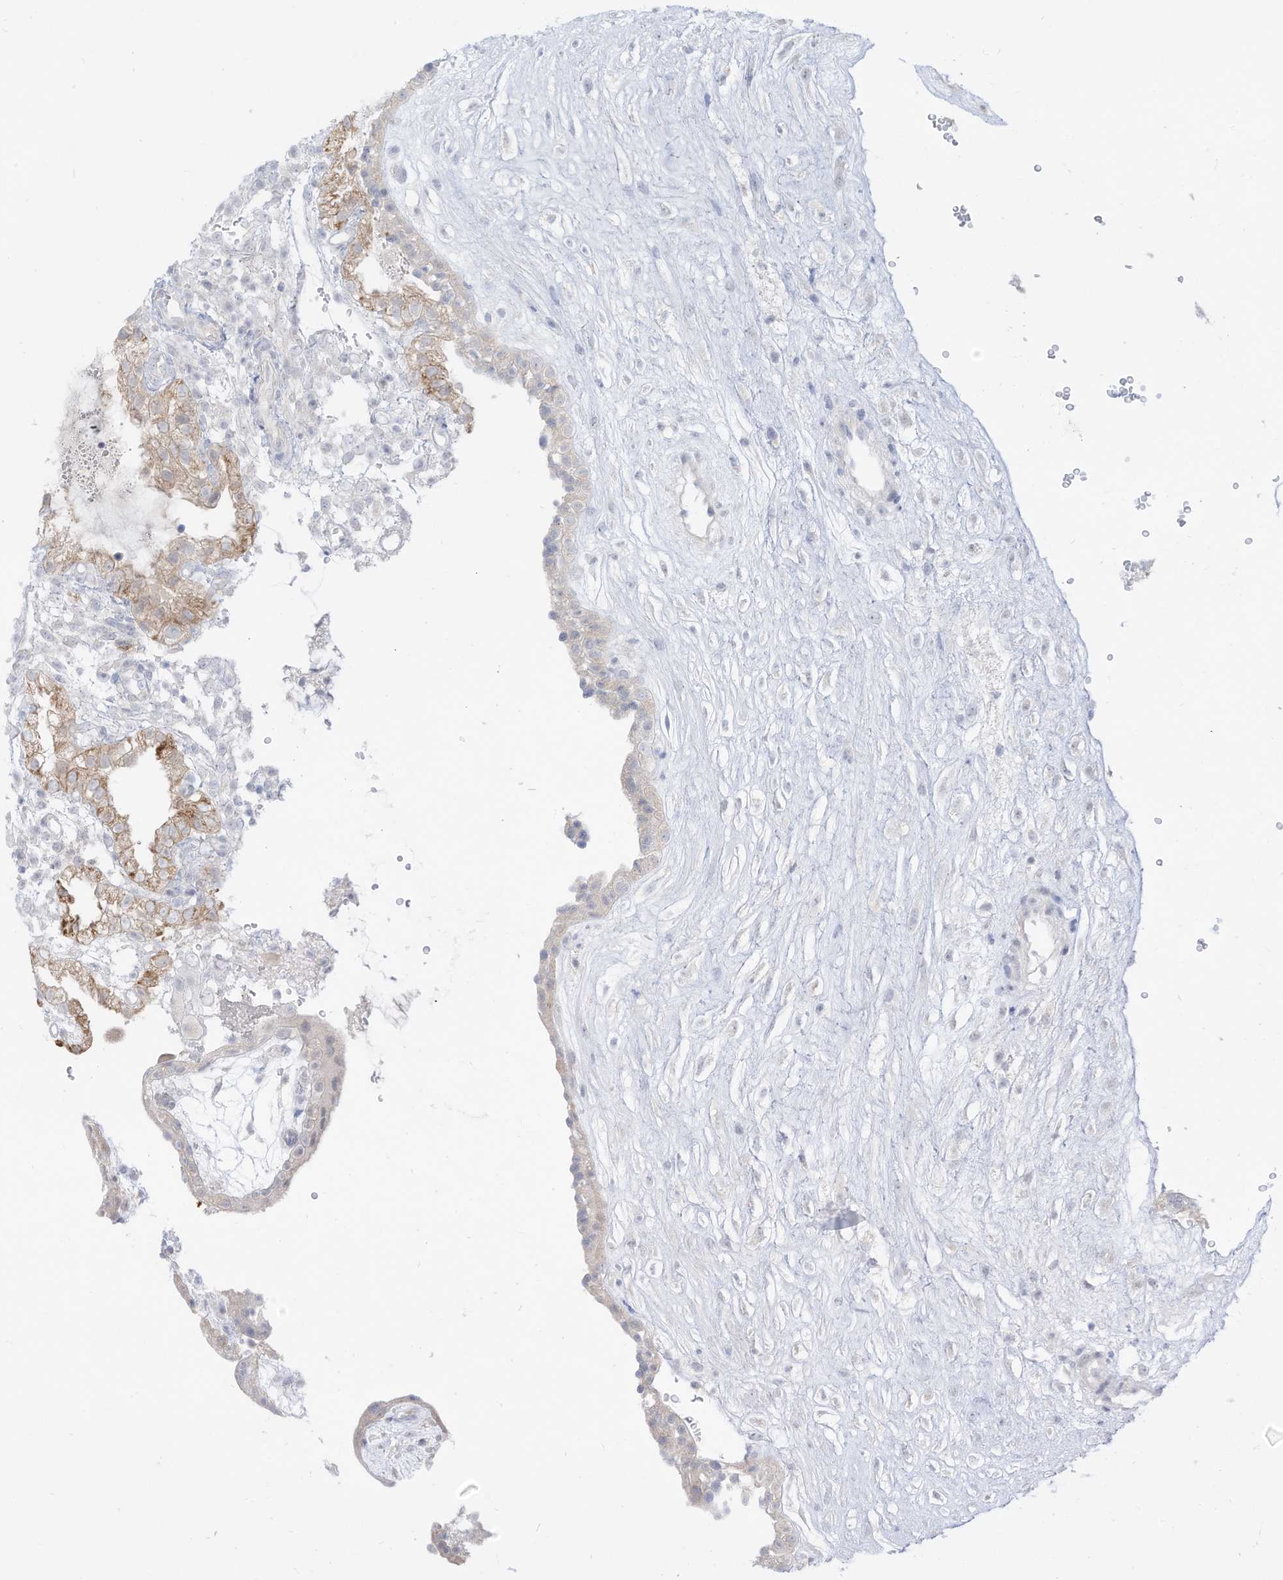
{"staining": {"intensity": "negative", "quantity": "none", "location": "none"}, "tissue": "placenta", "cell_type": "Decidual cells", "image_type": "normal", "snomed": [{"axis": "morphology", "description": "Normal tissue, NOS"}, {"axis": "topography", "description": "Placenta"}], "caption": "Immunohistochemistry (IHC) image of normal placenta: human placenta stained with DAB exhibits no significant protein staining in decidual cells. (DAB IHC, high magnification).", "gene": "OGT", "patient": {"sex": "female", "age": 18}}